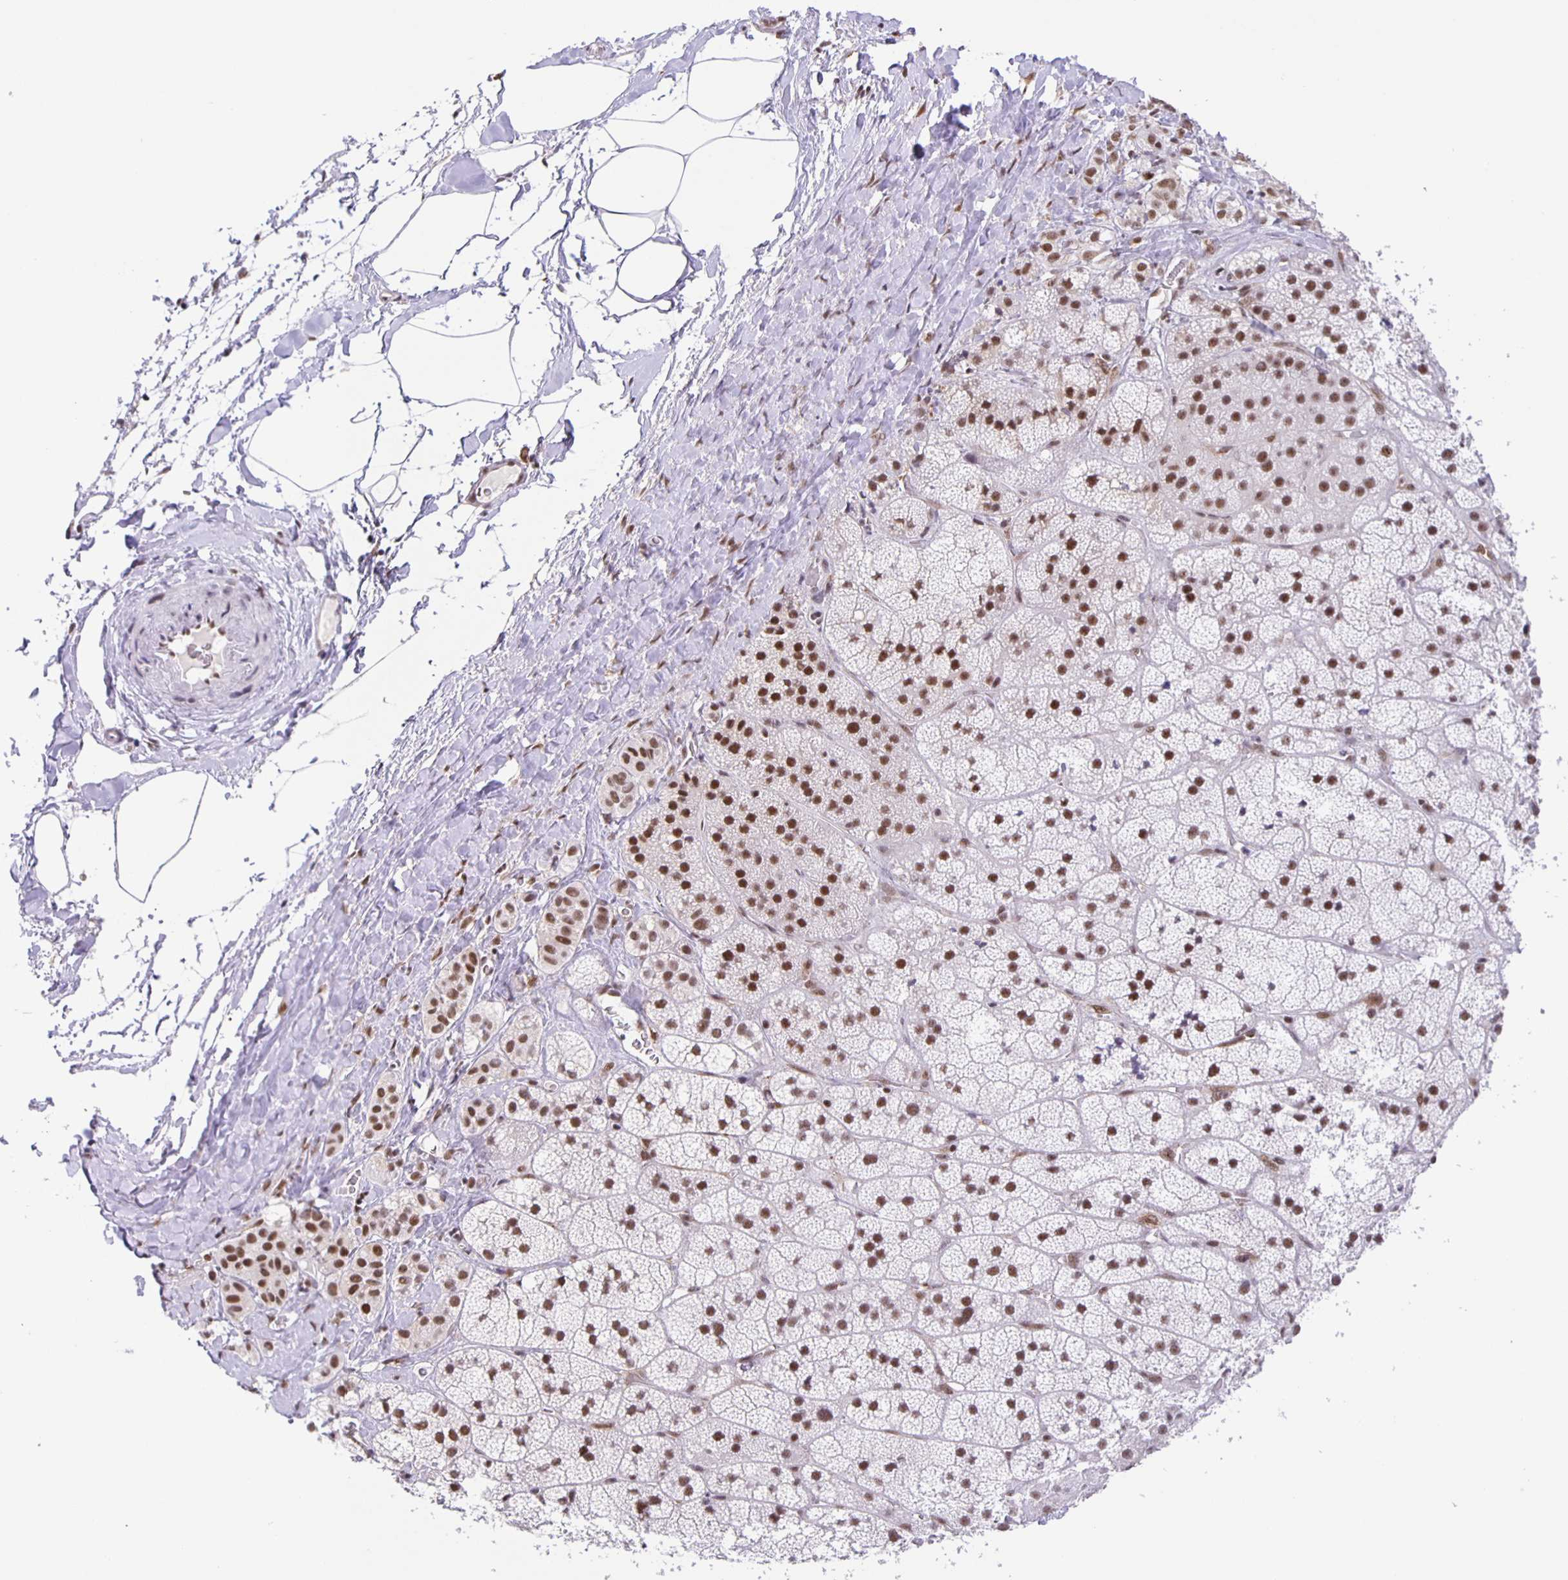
{"staining": {"intensity": "moderate", "quantity": ">75%", "location": "nuclear"}, "tissue": "adrenal gland", "cell_type": "Glandular cells", "image_type": "normal", "snomed": [{"axis": "morphology", "description": "Normal tissue, NOS"}, {"axis": "topography", "description": "Adrenal gland"}], "caption": "Glandular cells show medium levels of moderate nuclear staining in about >75% of cells in unremarkable adrenal gland.", "gene": "ZRANB2", "patient": {"sex": "male", "age": 57}}